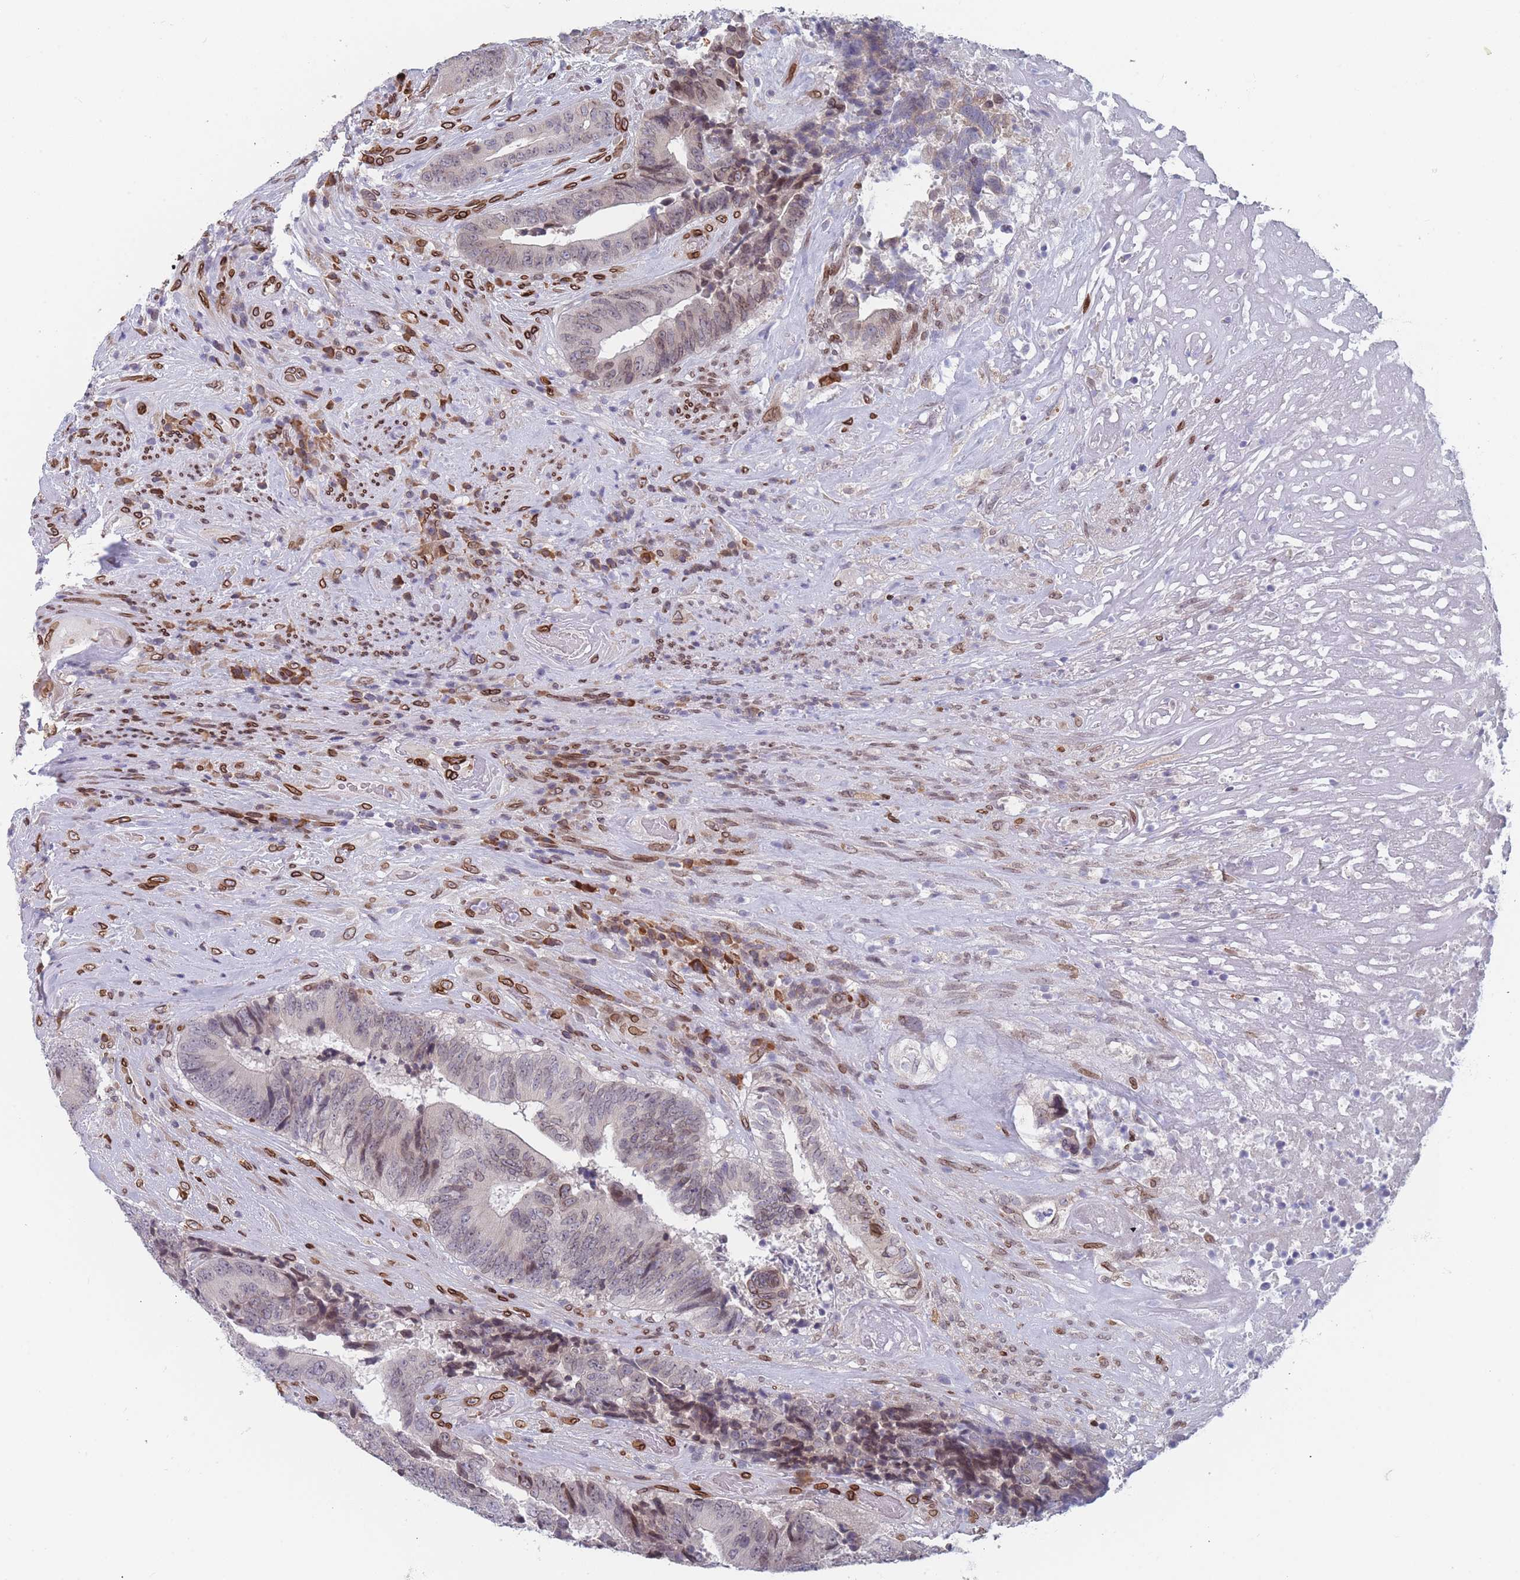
{"staining": {"intensity": "moderate", "quantity": "<25%", "location": "cytoplasmic/membranous,nuclear"}, "tissue": "colorectal cancer", "cell_type": "Tumor cells", "image_type": "cancer", "snomed": [{"axis": "morphology", "description": "Adenocarcinoma, NOS"}, {"axis": "topography", "description": "Rectum"}], "caption": "Colorectal cancer tissue reveals moderate cytoplasmic/membranous and nuclear staining in approximately <25% of tumor cells", "gene": "ZBTB1", "patient": {"sex": "male", "age": 72}}